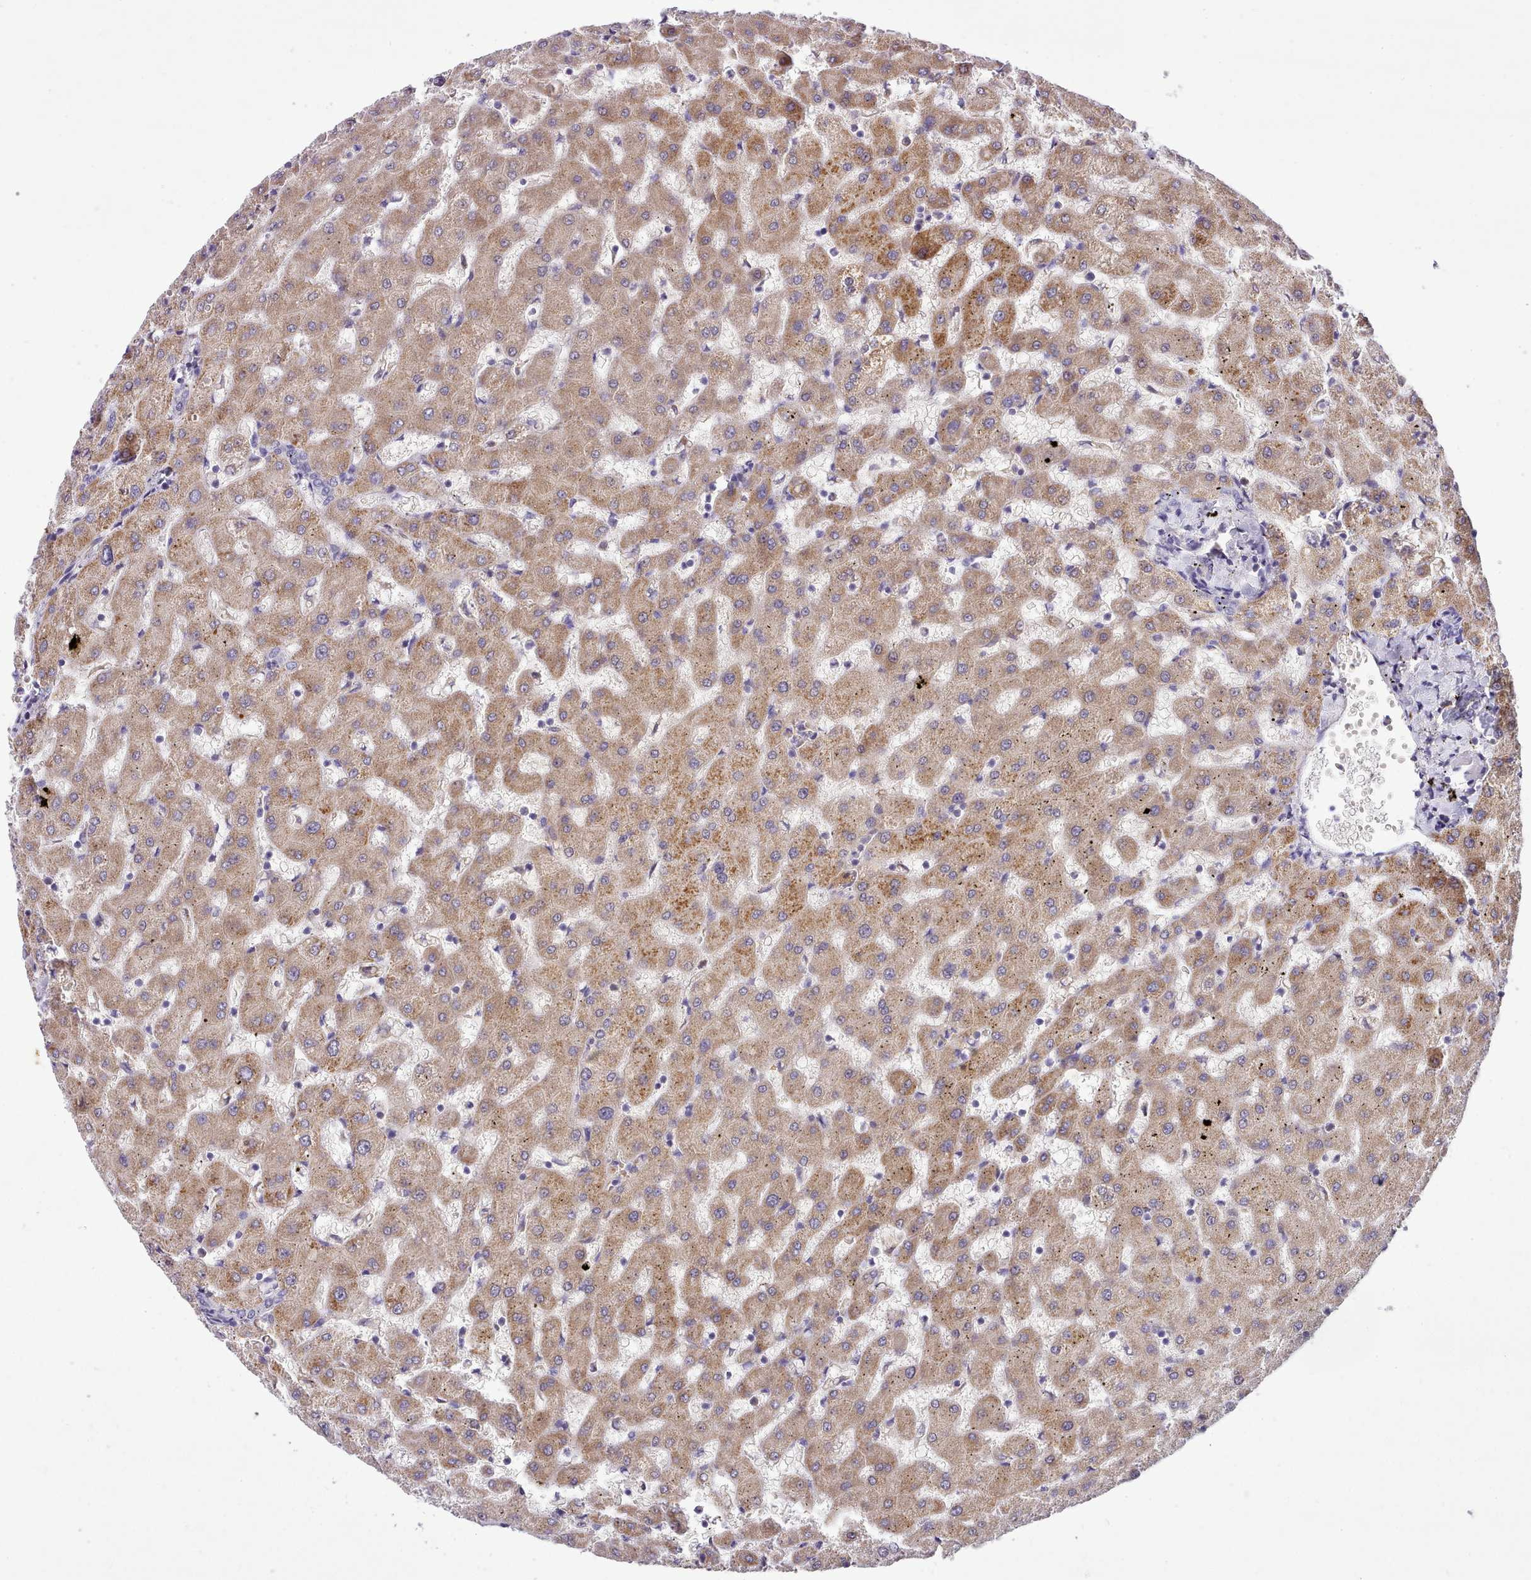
{"staining": {"intensity": "negative", "quantity": "none", "location": "none"}, "tissue": "liver", "cell_type": "Cholangiocytes", "image_type": "normal", "snomed": [{"axis": "morphology", "description": "Normal tissue, NOS"}, {"axis": "topography", "description": "Liver"}], "caption": "This is an immunohistochemistry photomicrograph of unremarkable liver. There is no staining in cholangiocytes.", "gene": "FAM83E", "patient": {"sex": "female", "age": 63}}